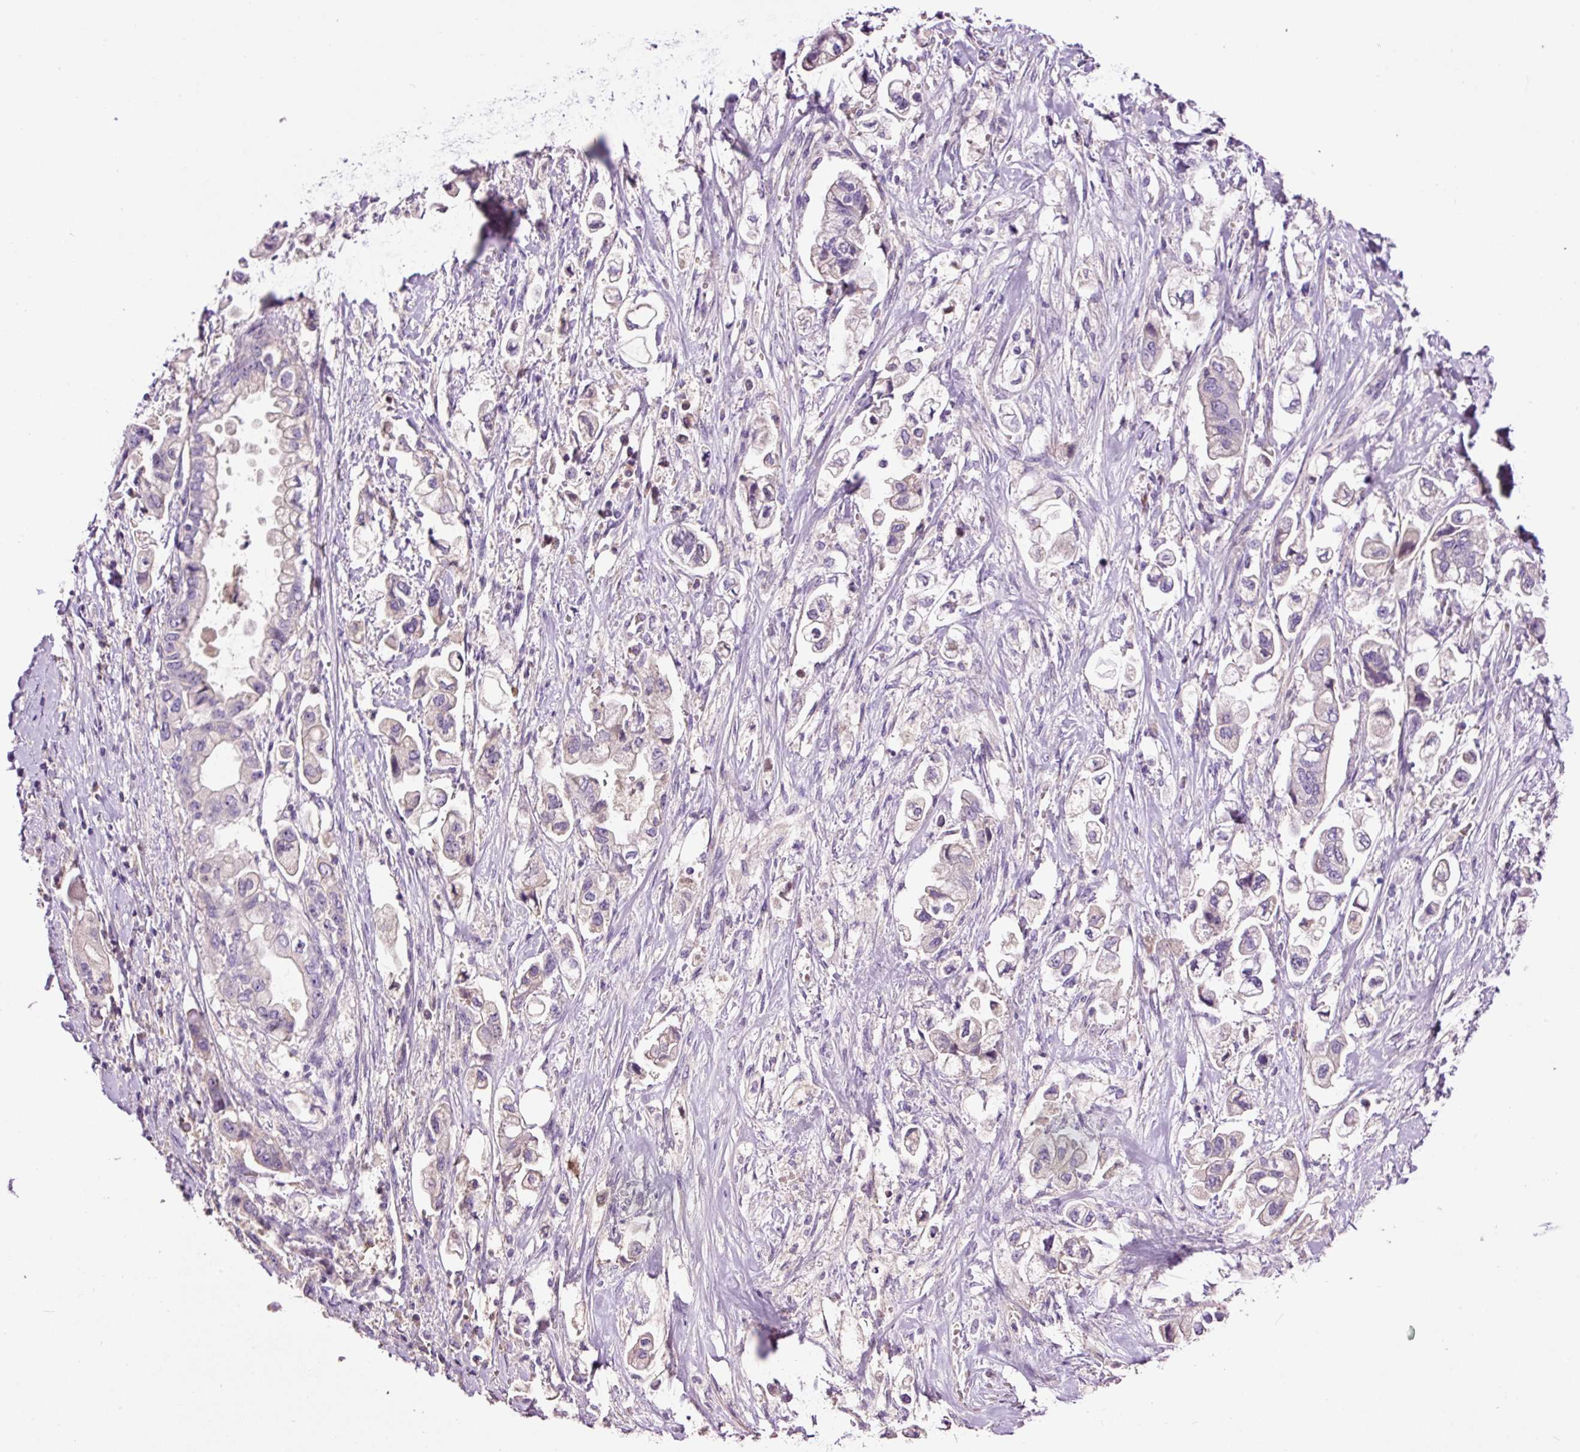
{"staining": {"intensity": "negative", "quantity": "none", "location": "none"}, "tissue": "stomach cancer", "cell_type": "Tumor cells", "image_type": "cancer", "snomed": [{"axis": "morphology", "description": "Adenocarcinoma, NOS"}, {"axis": "topography", "description": "Stomach"}], "caption": "Stomach cancer (adenocarcinoma) was stained to show a protein in brown. There is no significant positivity in tumor cells.", "gene": "DPPA4", "patient": {"sex": "male", "age": 62}}